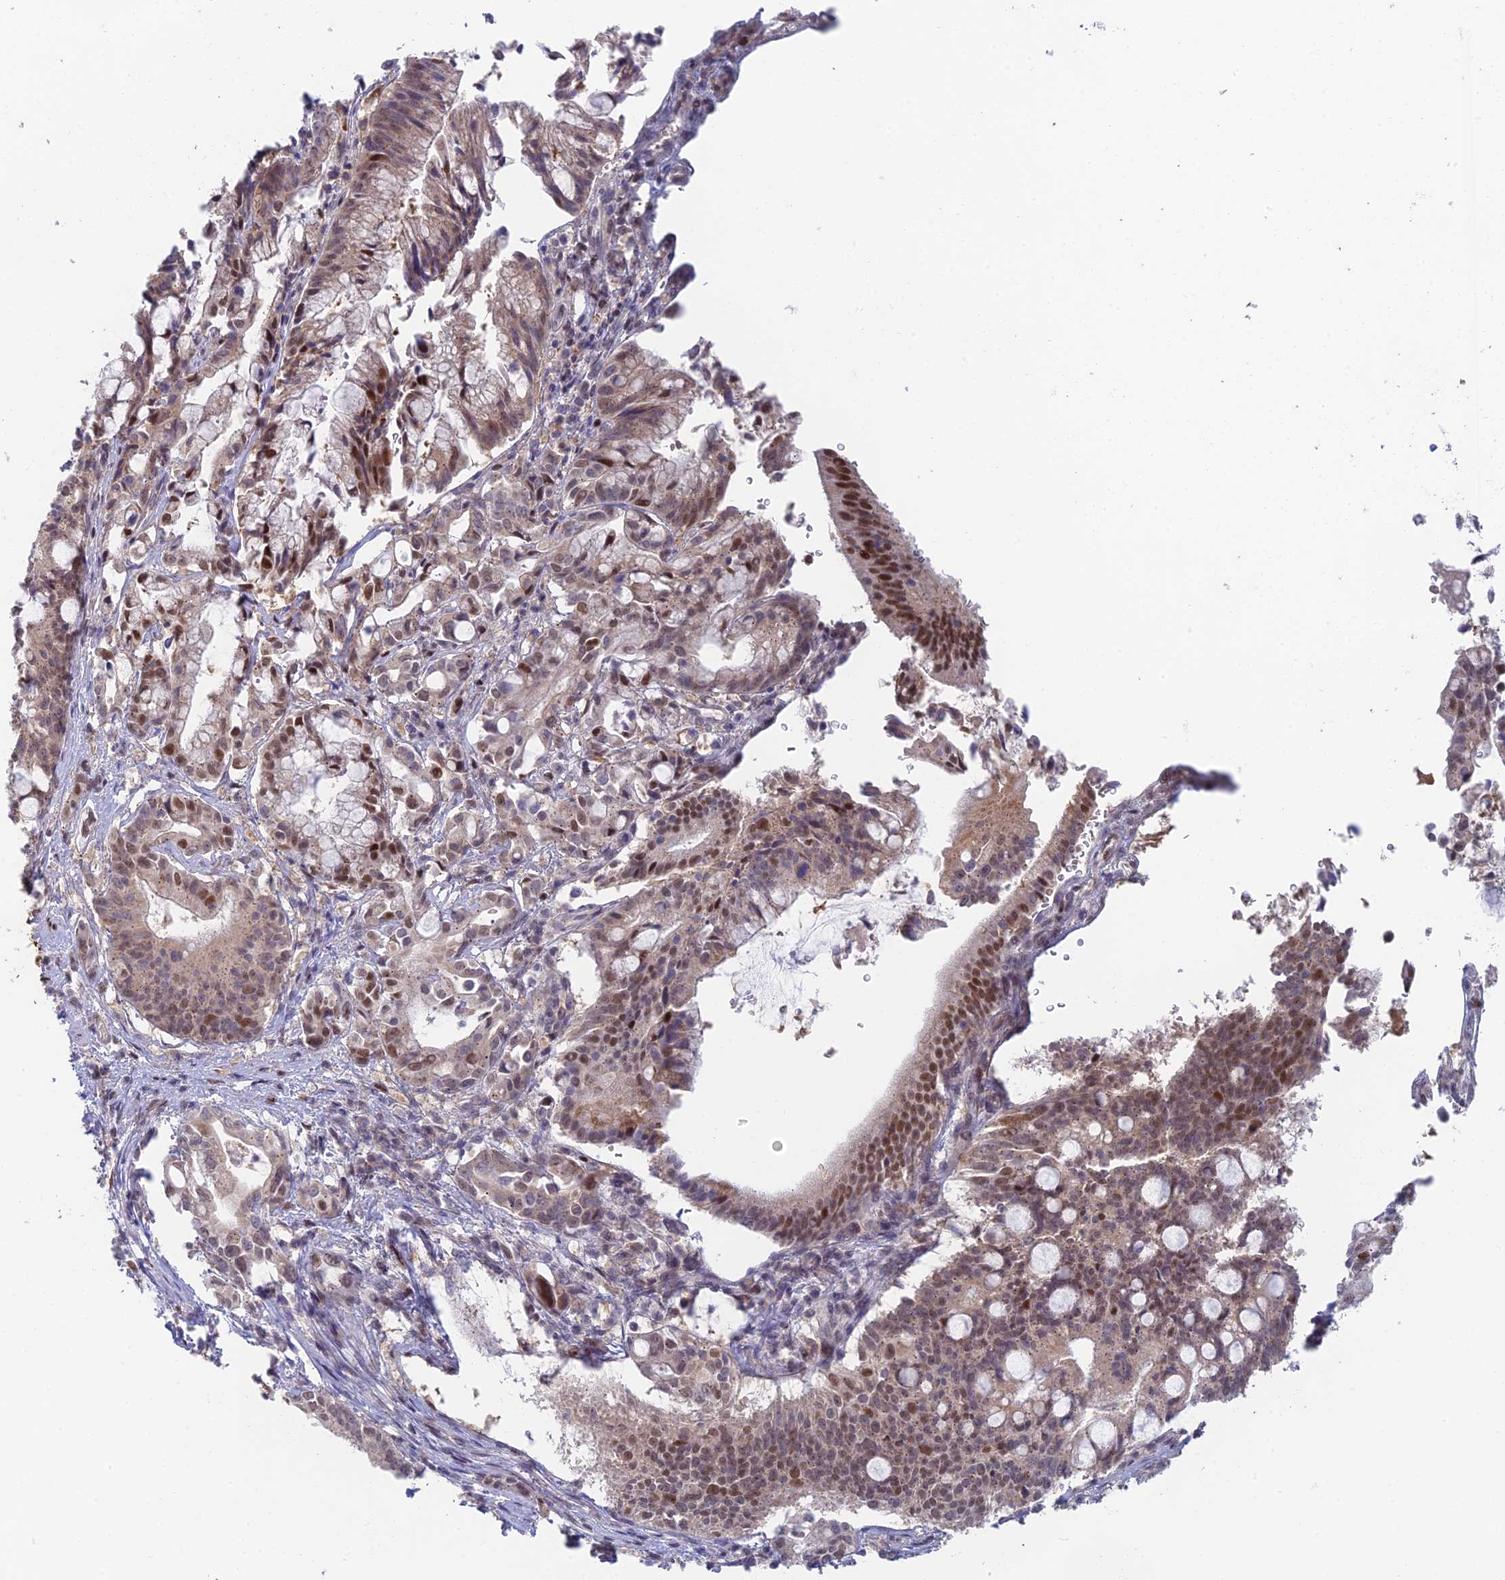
{"staining": {"intensity": "moderate", "quantity": ">75%", "location": "nuclear"}, "tissue": "pancreatic cancer", "cell_type": "Tumor cells", "image_type": "cancer", "snomed": [{"axis": "morphology", "description": "Adenocarcinoma, NOS"}, {"axis": "topography", "description": "Pancreas"}], "caption": "Immunohistochemical staining of human pancreatic cancer exhibits medium levels of moderate nuclear protein expression in about >75% of tumor cells.", "gene": "MRPL17", "patient": {"sex": "male", "age": 68}}